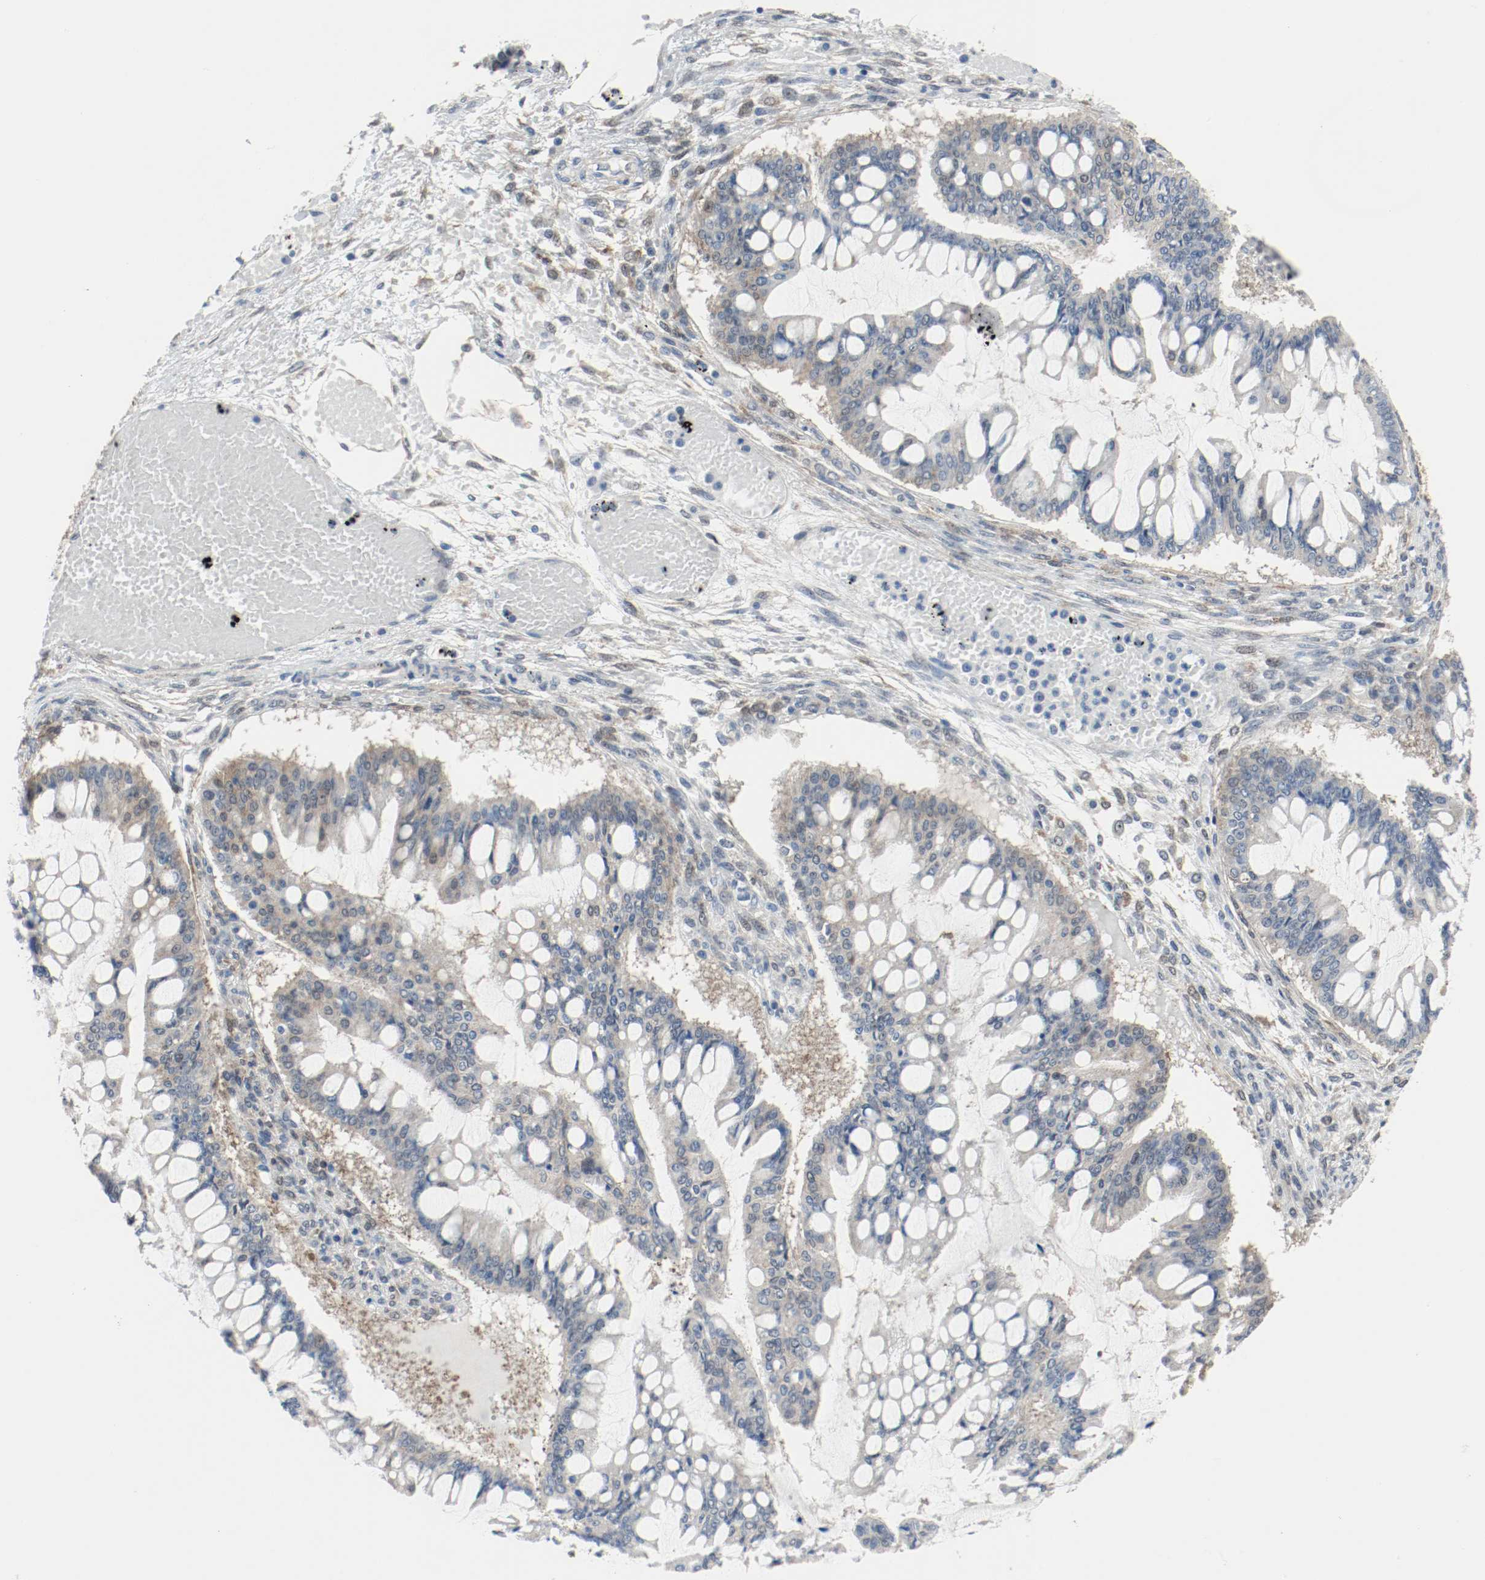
{"staining": {"intensity": "weak", "quantity": "25%-75%", "location": "cytoplasmic/membranous"}, "tissue": "ovarian cancer", "cell_type": "Tumor cells", "image_type": "cancer", "snomed": [{"axis": "morphology", "description": "Cystadenocarcinoma, mucinous, NOS"}, {"axis": "topography", "description": "Ovary"}], "caption": "Ovarian cancer (mucinous cystadenocarcinoma) stained with DAB IHC reveals low levels of weak cytoplasmic/membranous positivity in about 25%-75% of tumor cells. The protein is stained brown, and the nuclei are stained in blue (DAB IHC with brightfield microscopy, high magnification).", "gene": "PPME1", "patient": {"sex": "female", "age": 73}}